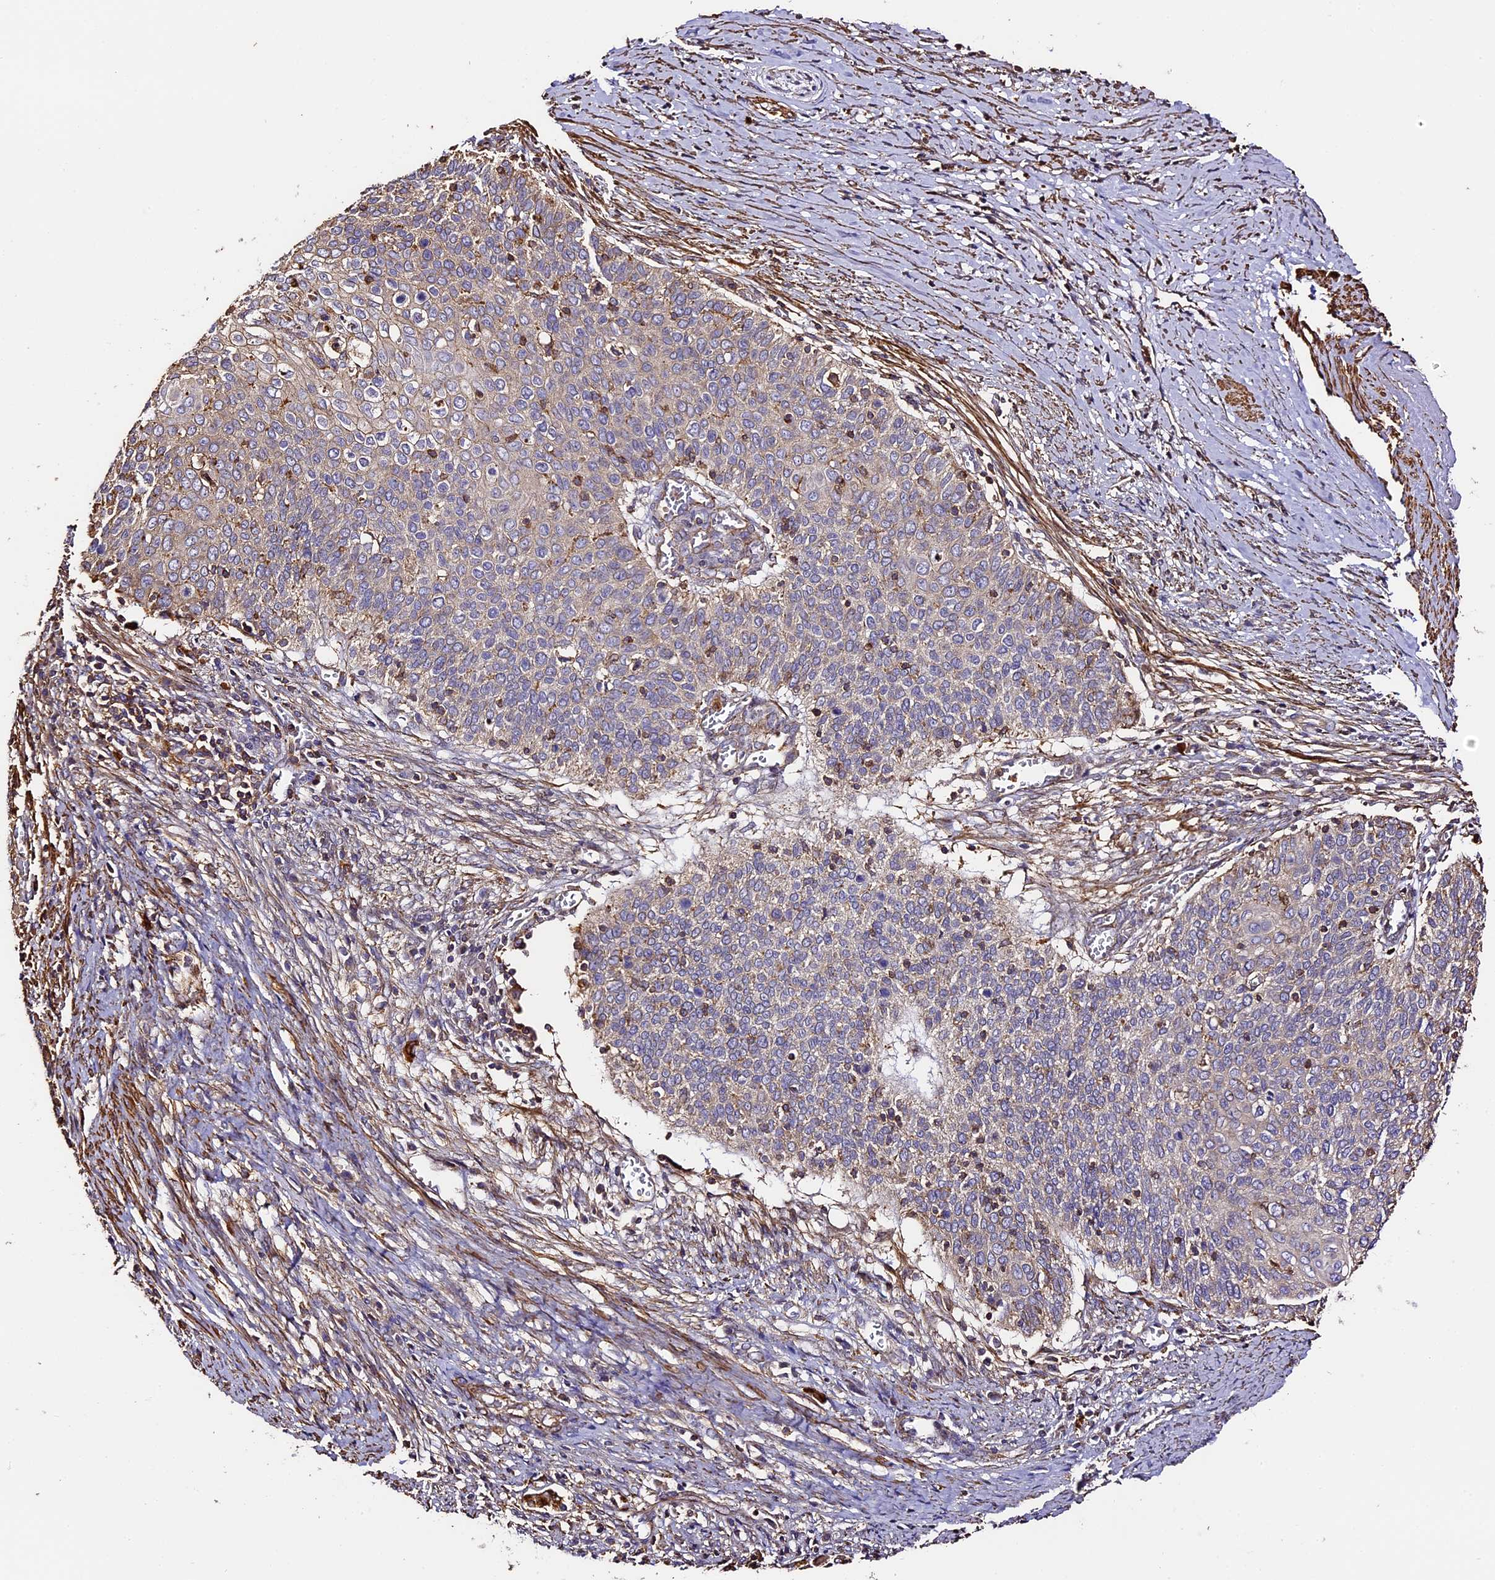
{"staining": {"intensity": "weak", "quantity": "25%-75%", "location": "cytoplasmic/membranous"}, "tissue": "cervical cancer", "cell_type": "Tumor cells", "image_type": "cancer", "snomed": [{"axis": "morphology", "description": "Squamous cell carcinoma, NOS"}, {"axis": "topography", "description": "Cervix"}], "caption": "IHC micrograph of neoplastic tissue: cervical cancer (squamous cell carcinoma) stained using immunohistochemistry demonstrates low levels of weak protein expression localized specifically in the cytoplasmic/membranous of tumor cells, appearing as a cytoplasmic/membranous brown color.", "gene": "RAPSN", "patient": {"sex": "female", "age": 39}}